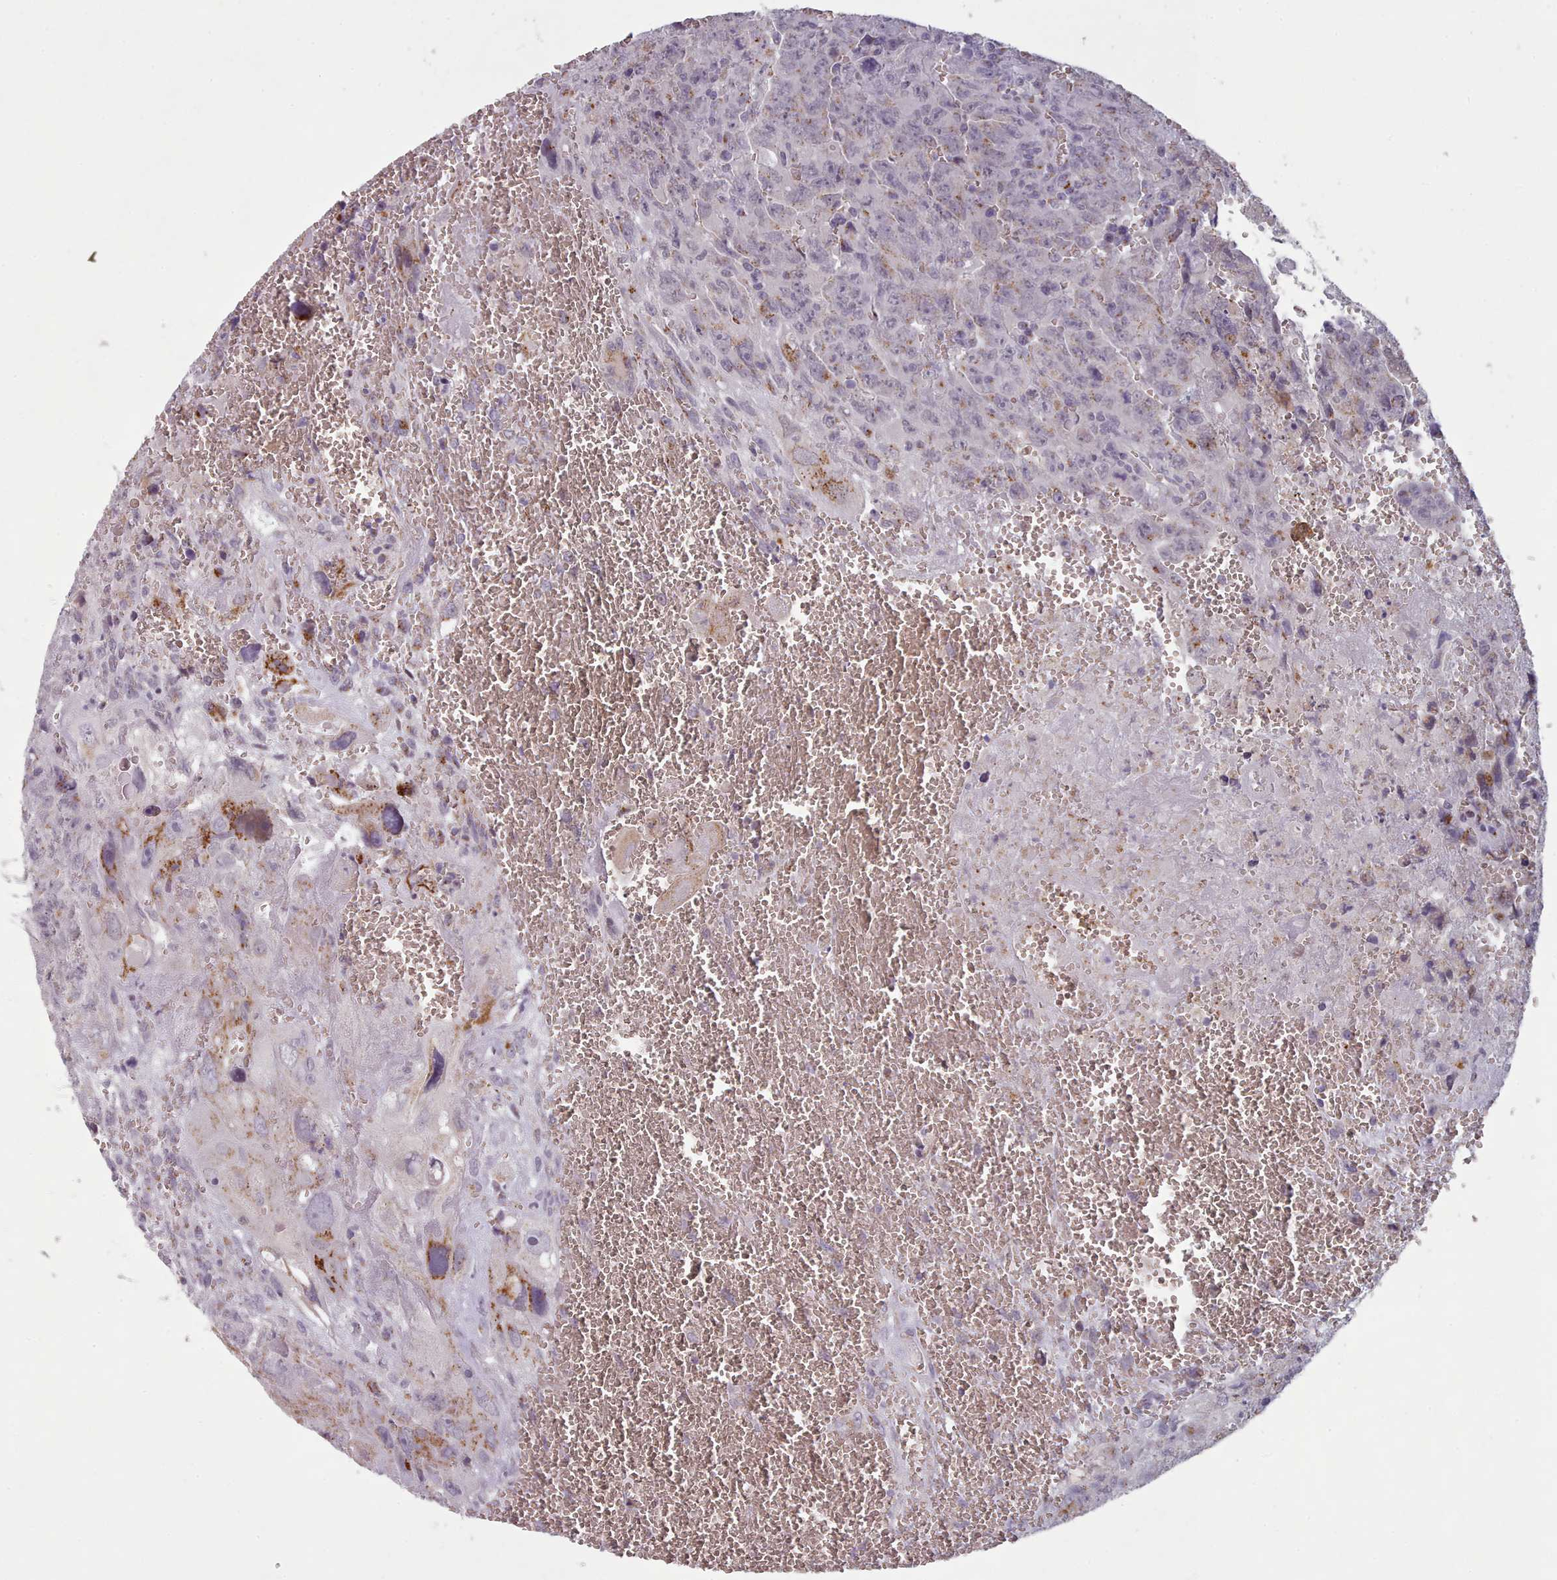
{"staining": {"intensity": "strong", "quantity": "<25%", "location": "cytoplasmic/membranous"}, "tissue": "testis cancer", "cell_type": "Tumor cells", "image_type": "cancer", "snomed": [{"axis": "morphology", "description": "Carcinoma, Embryonal, NOS"}, {"axis": "topography", "description": "Testis"}], "caption": "IHC histopathology image of neoplastic tissue: human embryonal carcinoma (testis) stained using IHC displays medium levels of strong protein expression localized specifically in the cytoplasmic/membranous of tumor cells, appearing as a cytoplasmic/membranous brown color.", "gene": "MAN1B1", "patient": {"sex": "male", "age": 28}}